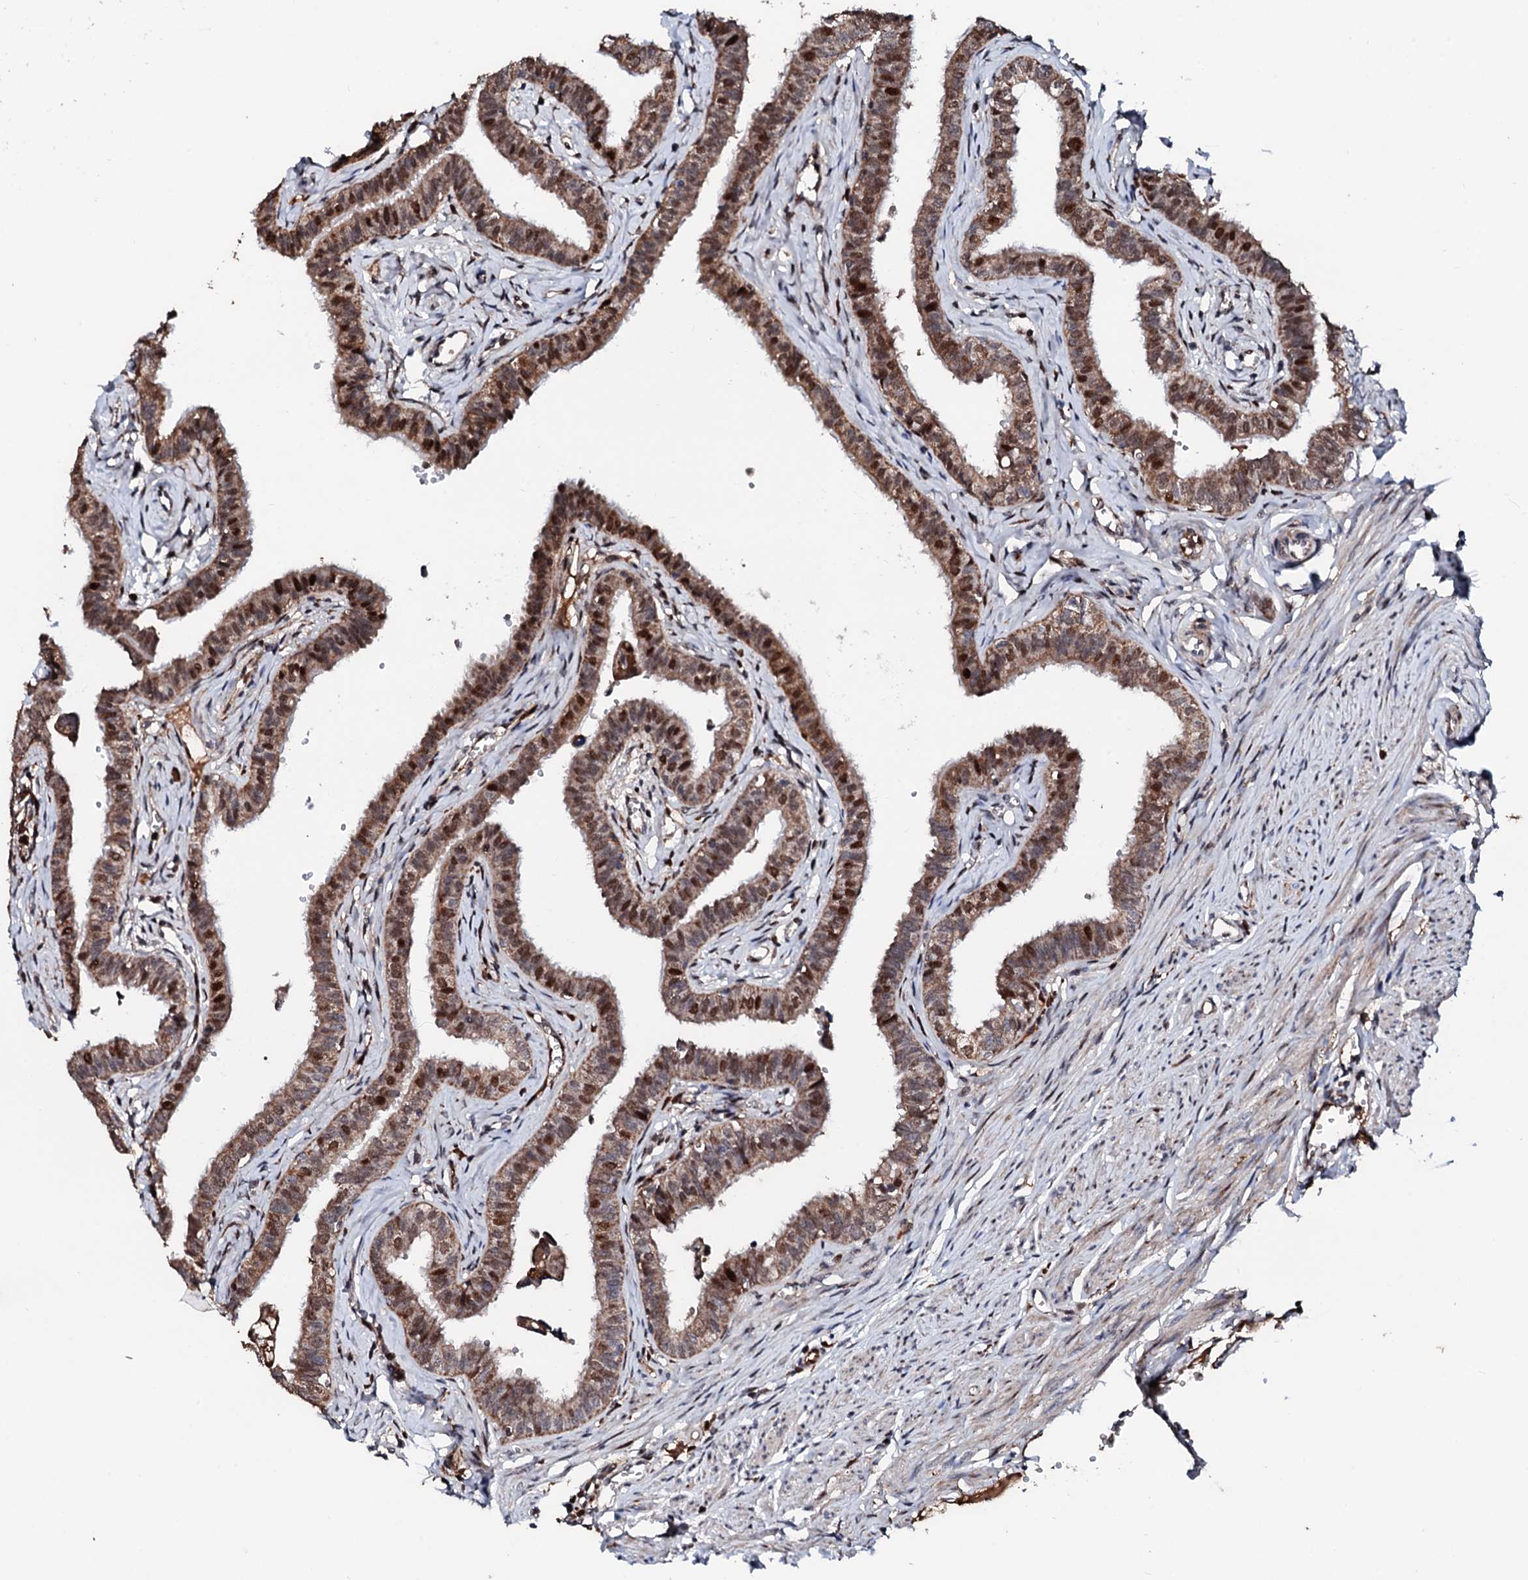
{"staining": {"intensity": "moderate", "quantity": ">75%", "location": "cytoplasmic/membranous,nuclear"}, "tissue": "fallopian tube", "cell_type": "Glandular cells", "image_type": "normal", "snomed": [{"axis": "morphology", "description": "Normal tissue, NOS"}, {"axis": "morphology", "description": "Carcinoma, NOS"}, {"axis": "topography", "description": "Fallopian tube"}, {"axis": "topography", "description": "Ovary"}], "caption": "This is a photomicrograph of IHC staining of benign fallopian tube, which shows moderate expression in the cytoplasmic/membranous,nuclear of glandular cells.", "gene": "KIF18A", "patient": {"sex": "female", "age": 59}}